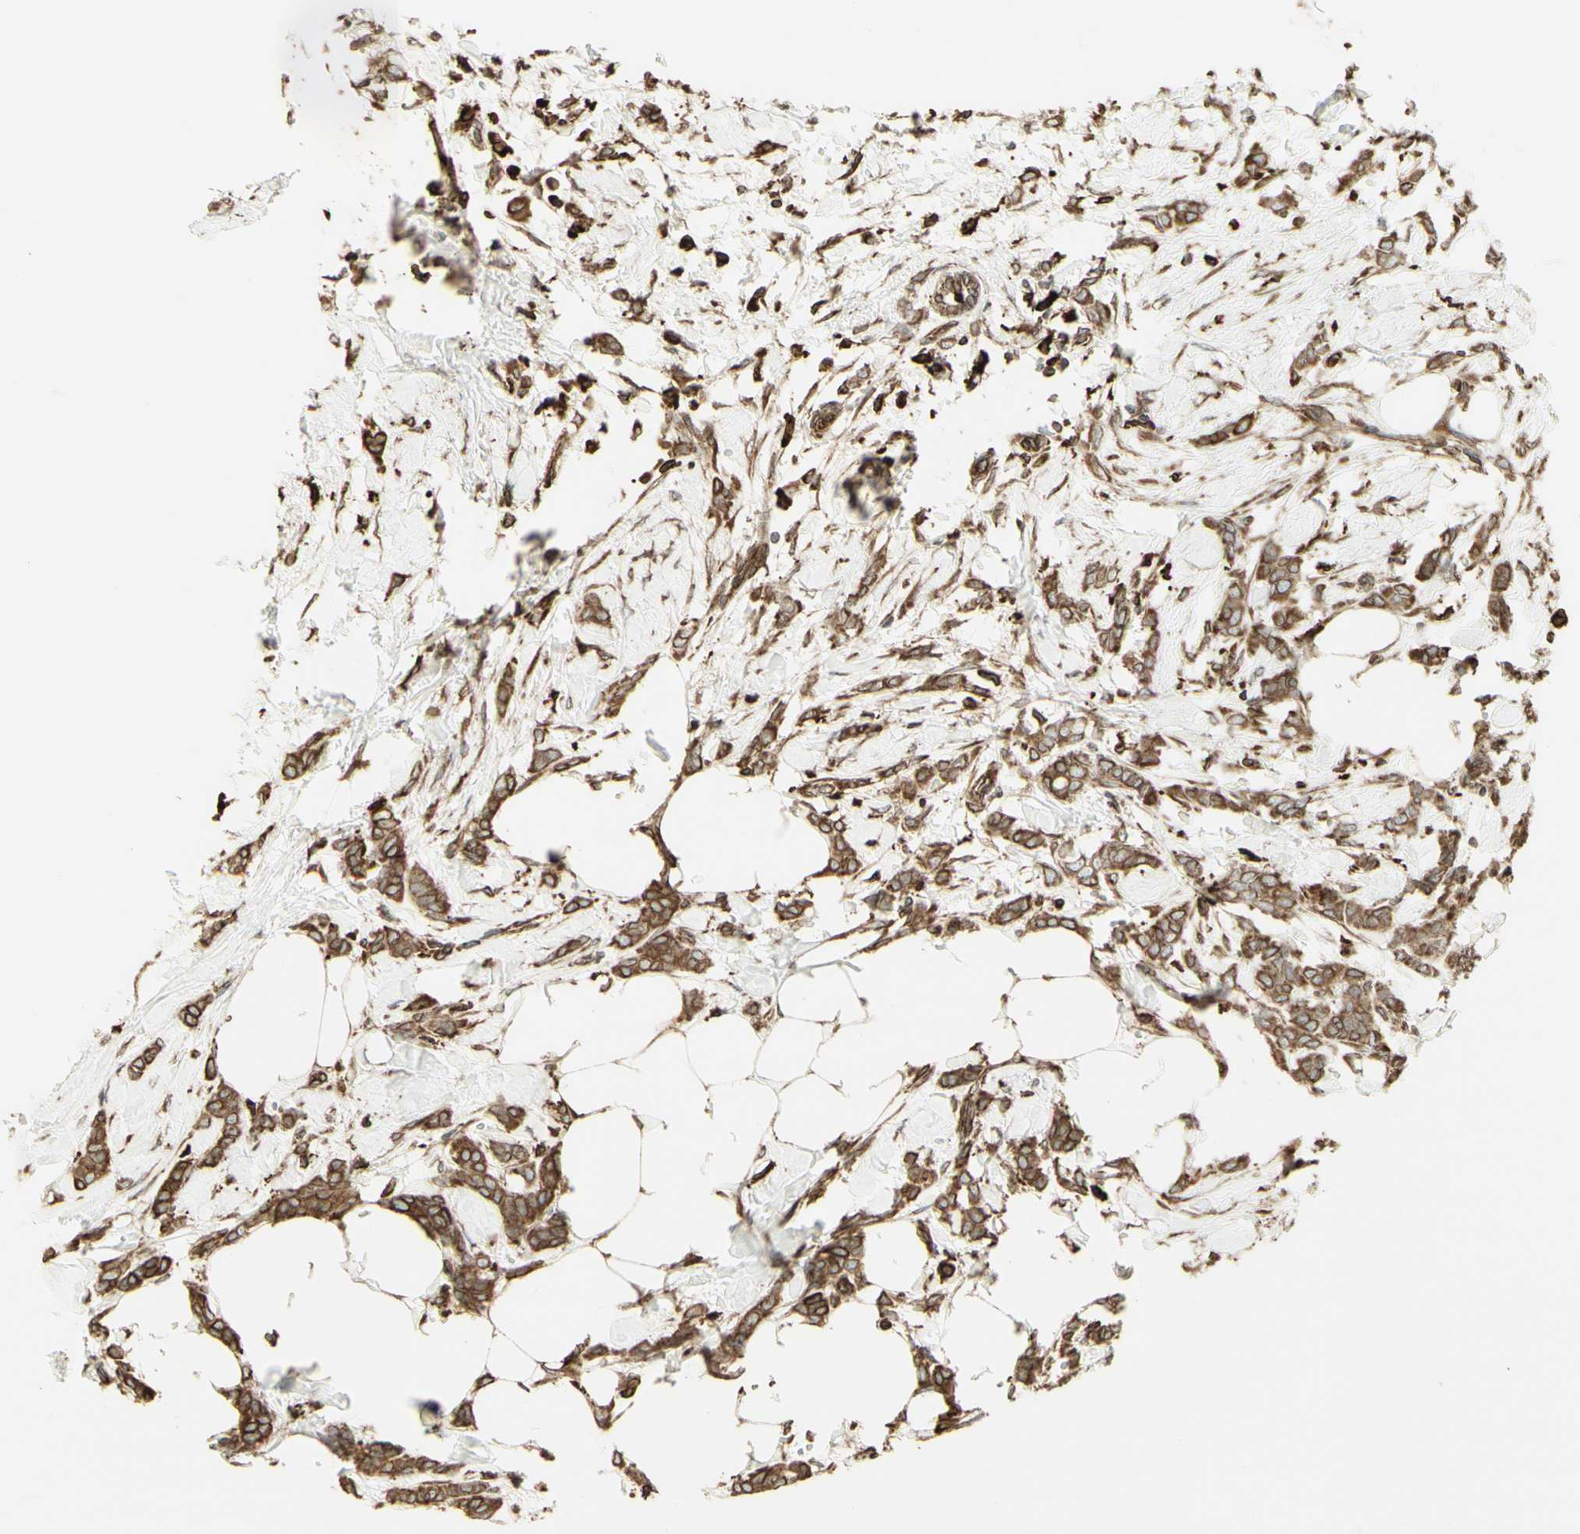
{"staining": {"intensity": "moderate", "quantity": ">75%", "location": "cytoplasmic/membranous"}, "tissue": "breast cancer", "cell_type": "Tumor cells", "image_type": "cancer", "snomed": [{"axis": "morphology", "description": "Lobular carcinoma, in situ"}, {"axis": "morphology", "description": "Lobular carcinoma"}, {"axis": "topography", "description": "Breast"}], "caption": "This is a histology image of IHC staining of breast cancer, which shows moderate staining in the cytoplasmic/membranous of tumor cells.", "gene": "CANX", "patient": {"sex": "female", "age": 41}}